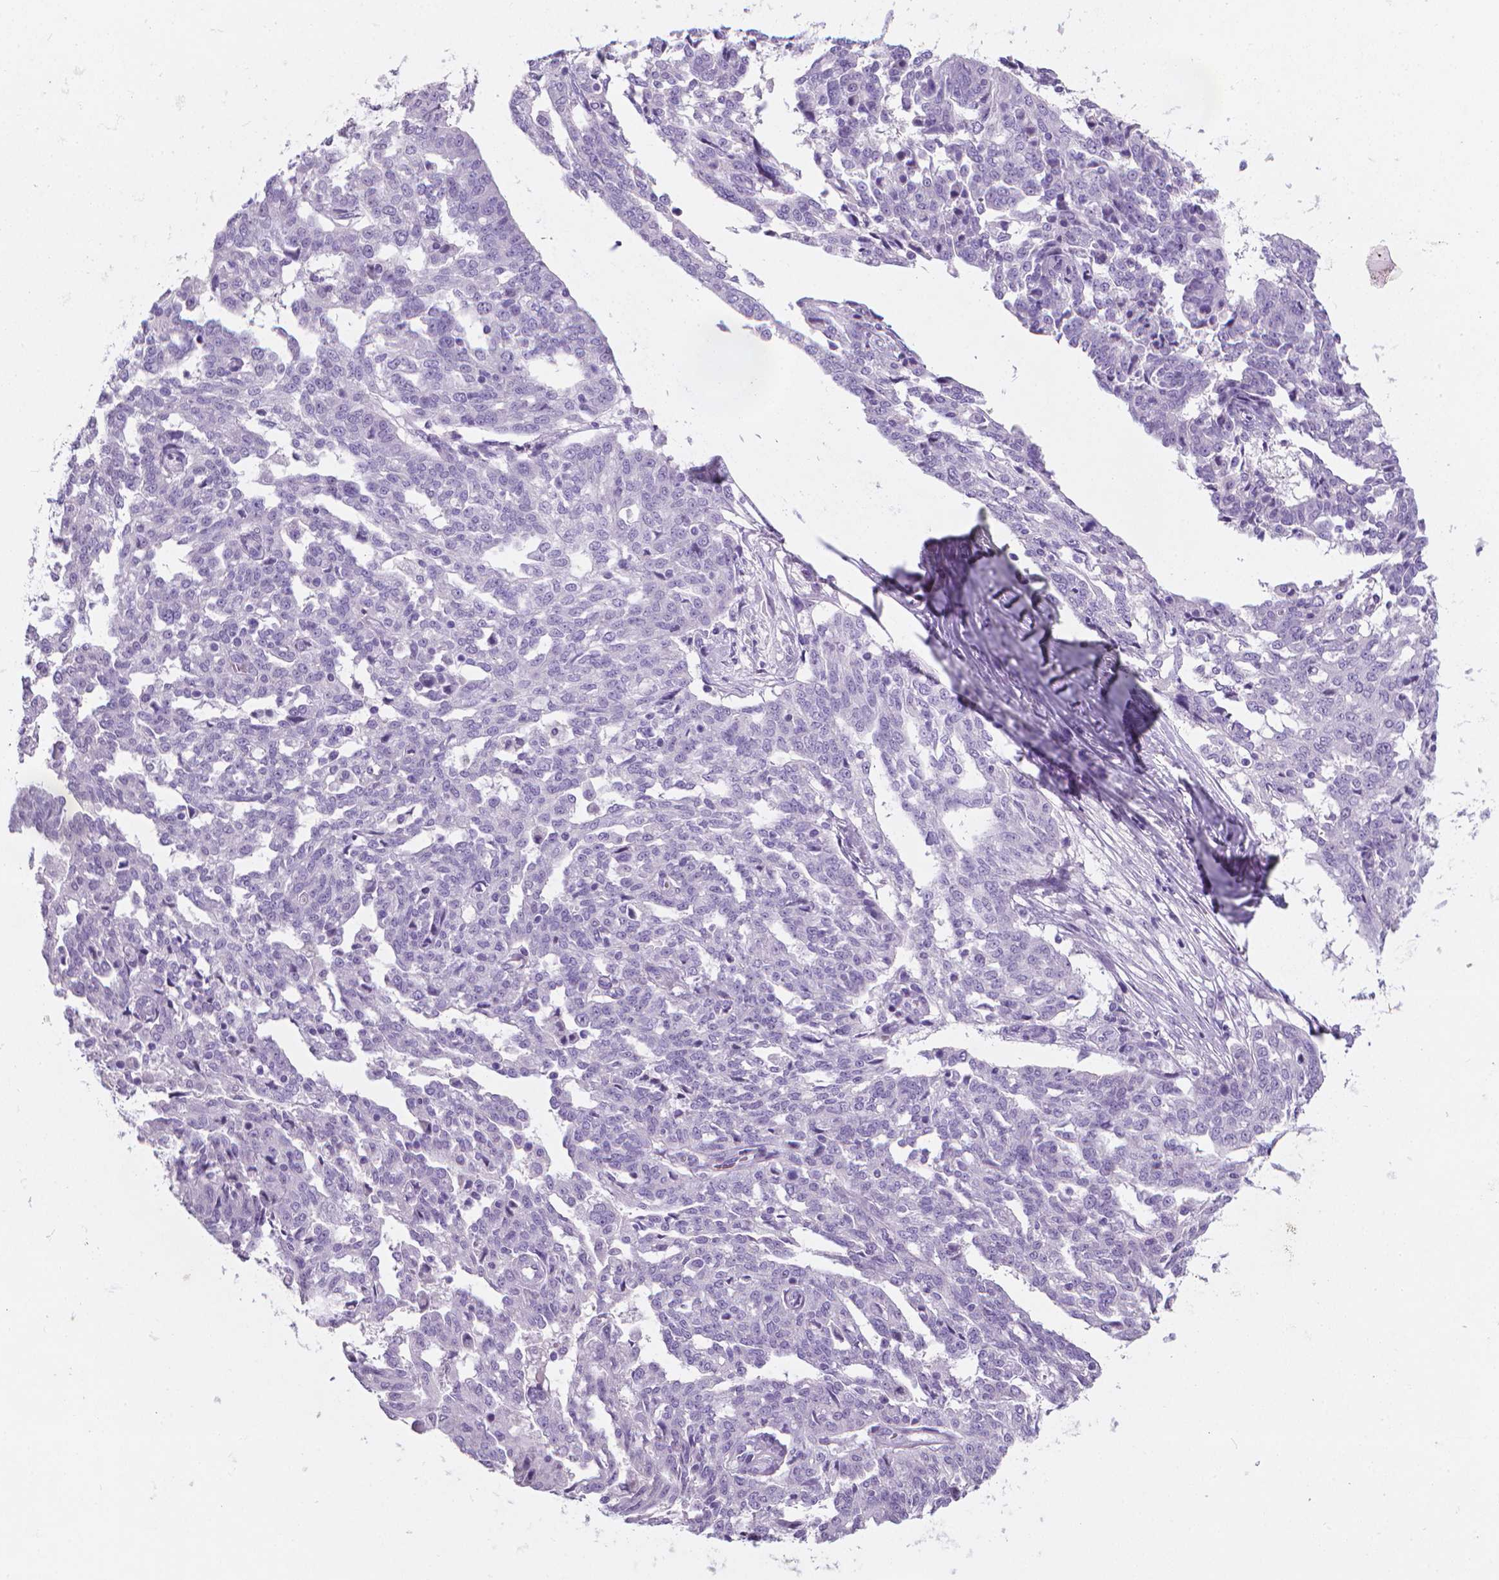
{"staining": {"intensity": "negative", "quantity": "none", "location": "none"}, "tissue": "ovarian cancer", "cell_type": "Tumor cells", "image_type": "cancer", "snomed": [{"axis": "morphology", "description": "Cystadenocarcinoma, serous, NOS"}, {"axis": "topography", "description": "Ovary"}], "caption": "Ovarian serous cystadenocarcinoma was stained to show a protein in brown. There is no significant positivity in tumor cells.", "gene": "XPNPEP2", "patient": {"sex": "female", "age": 67}}